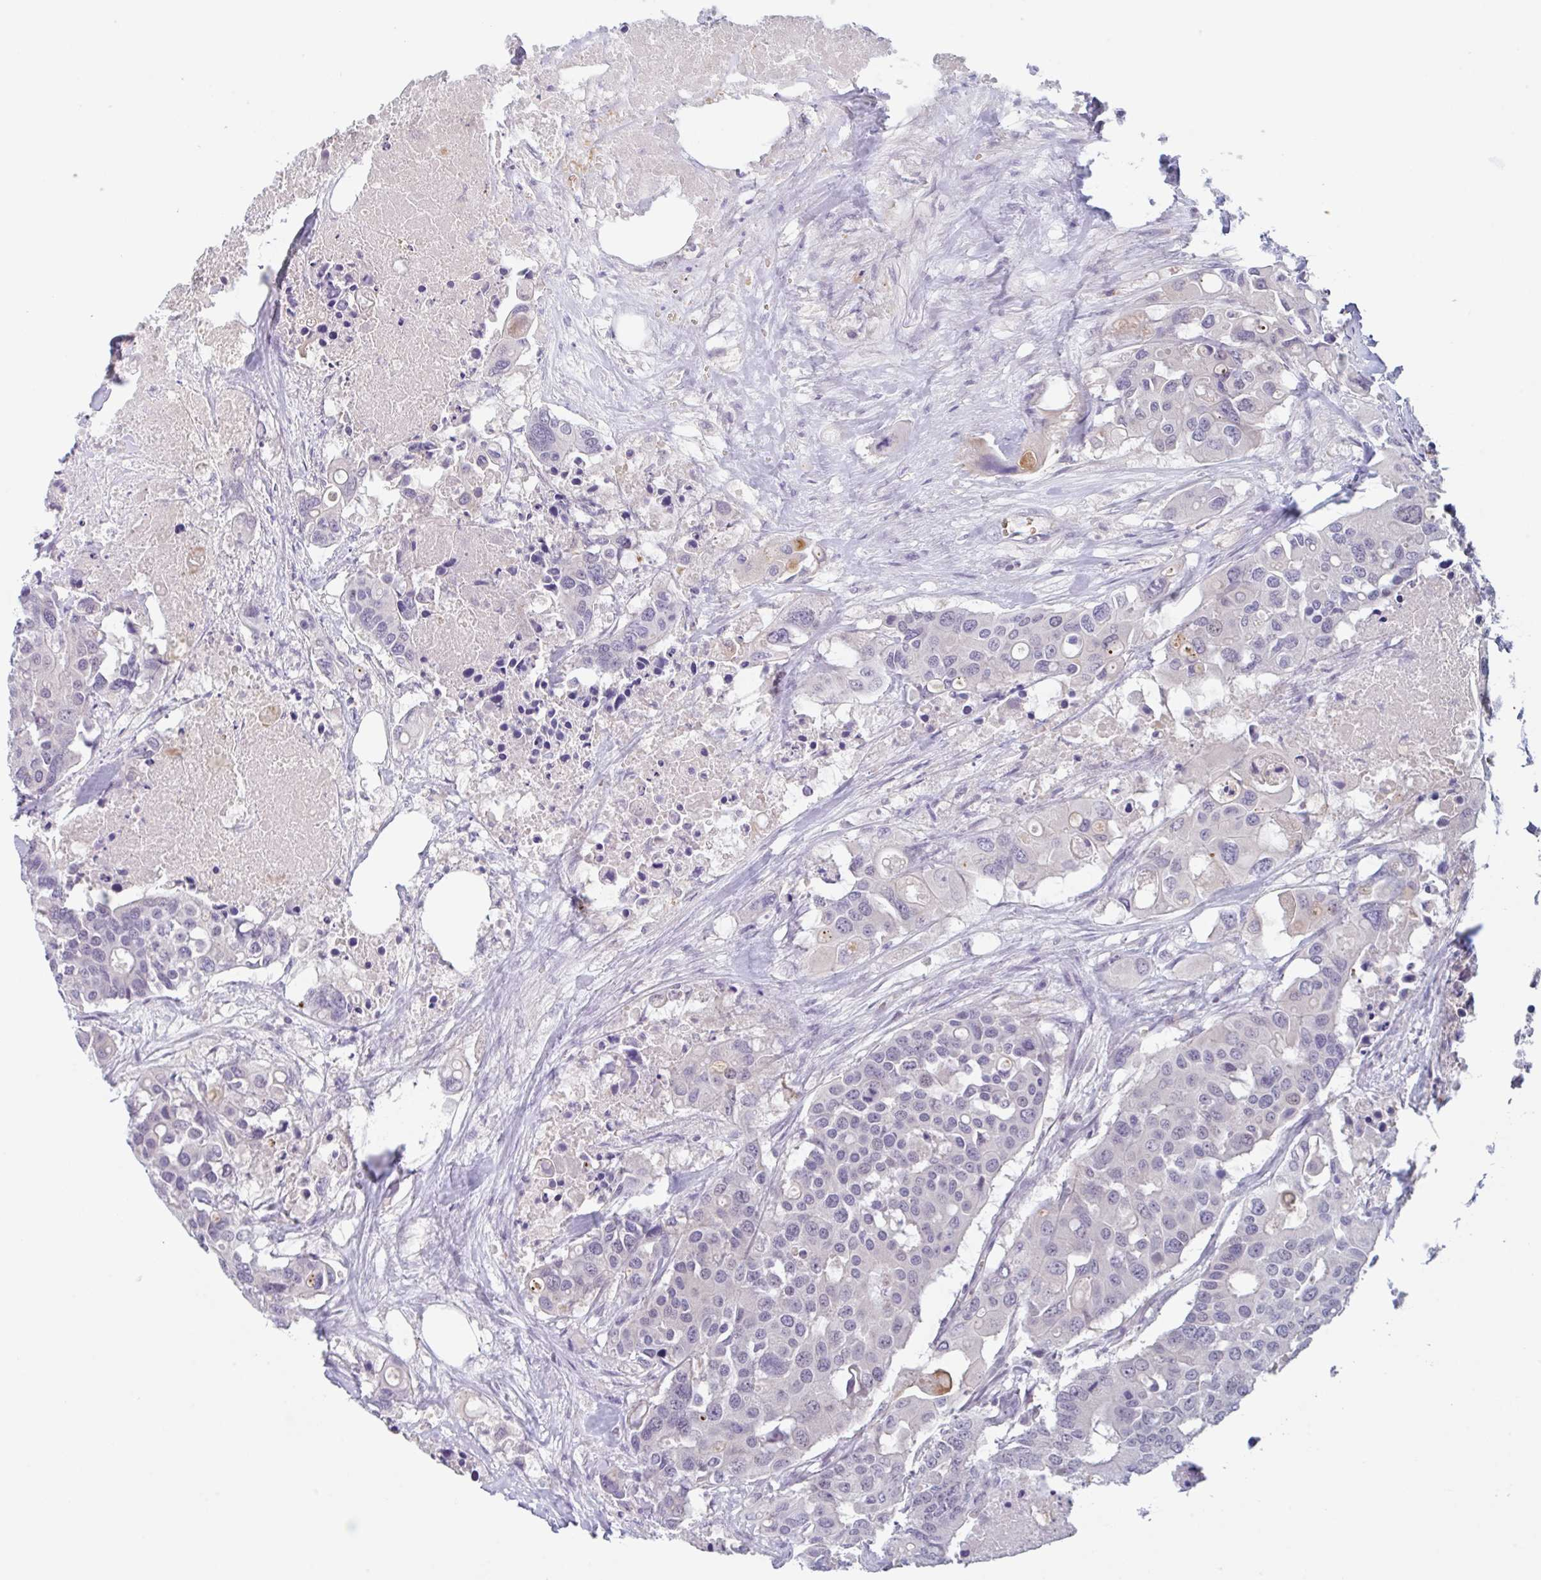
{"staining": {"intensity": "negative", "quantity": "none", "location": "none"}, "tissue": "colorectal cancer", "cell_type": "Tumor cells", "image_type": "cancer", "snomed": [{"axis": "morphology", "description": "Adenocarcinoma, NOS"}, {"axis": "topography", "description": "Colon"}], "caption": "DAB (3,3'-diaminobenzidine) immunohistochemical staining of colorectal cancer exhibits no significant positivity in tumor cells.", "gene": "RHAG", "patient": {"sex": "male", "age": 77}}